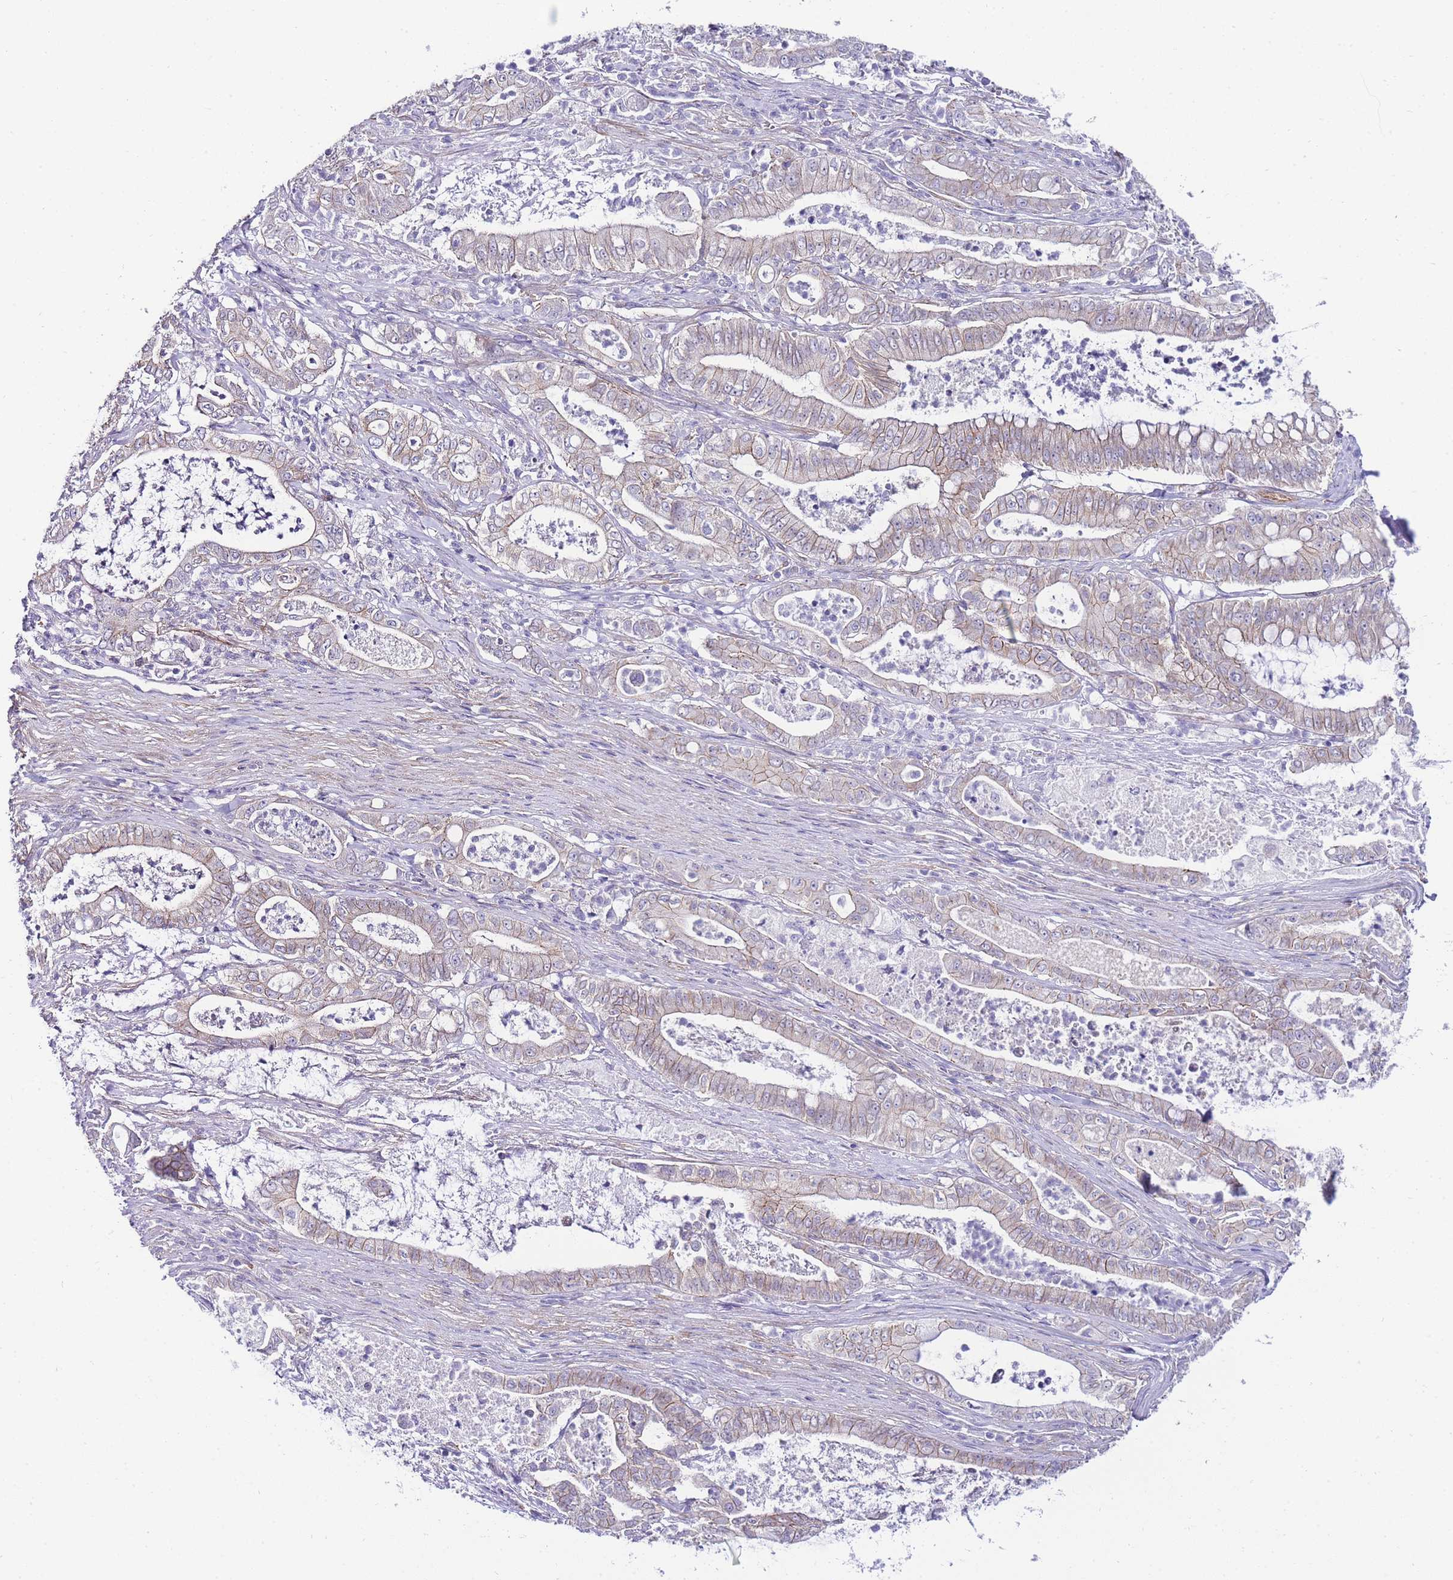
{"staining": {"intensity": "weak", "quantity": ">75%", "location": "cytoplasmic/membranous"}, "tissue": "pancreatic cancer", "cell_type": "Tumor cells", "image_type": "cancer", "snomed": [{"axis": "morphology", "description": "Adenocarcinoma, NOS"}, {"axis": "topography", "description": "Pancreas"}], "caption": "Pancreatic cancer stained with immunohistochemistry shows weak cytoplasmic/membranous staining in approximately >75% of tumor cells.", "gene": "PDCD7", "patient": {"sex": "male", "age": 71}}